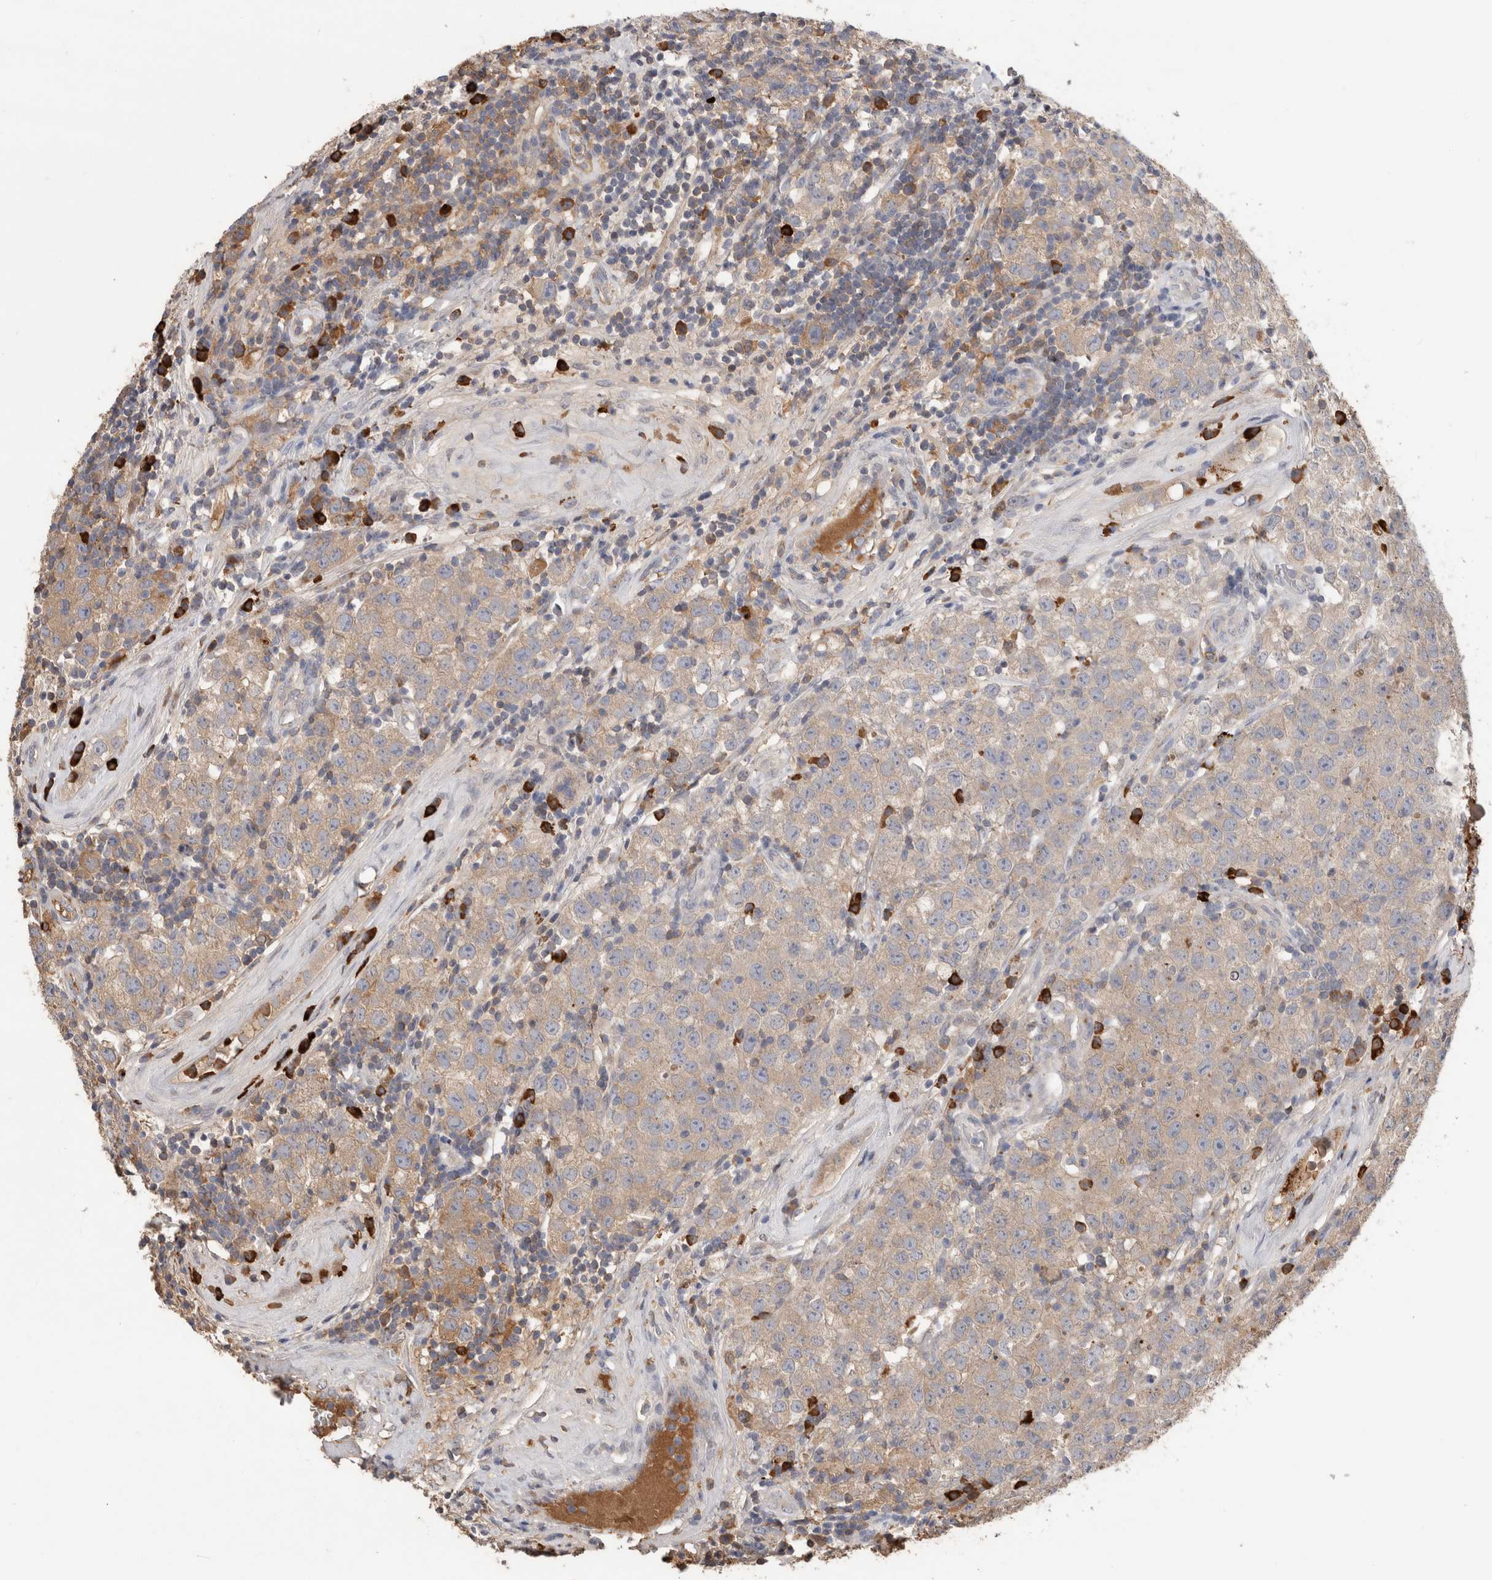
{"staining": {"intensity": "weak", "quantity": "25%-75%", "location": "cytoplasmic/membranous"}, "tissue": "testis cancer", "cell_type": "Tumor cells", "image_type": "cancer", "snomed": [{"axis": "morphology", "description": "Seminoma, NOS"}, {"axis": "morphology", "description": "Carcinoma, Embryonal, NOS"}, {"axis": "topography", "description": "Testis"}], "caption": "Approximately 25%-75% of tumor cells in human testis seminoma reveal weak cytoplasmic/membranous protein positivity as visualized by brown immunohistochemical staining.", "gene": "PPP3CC", "patient": {"sex": "male", "age": 28}}